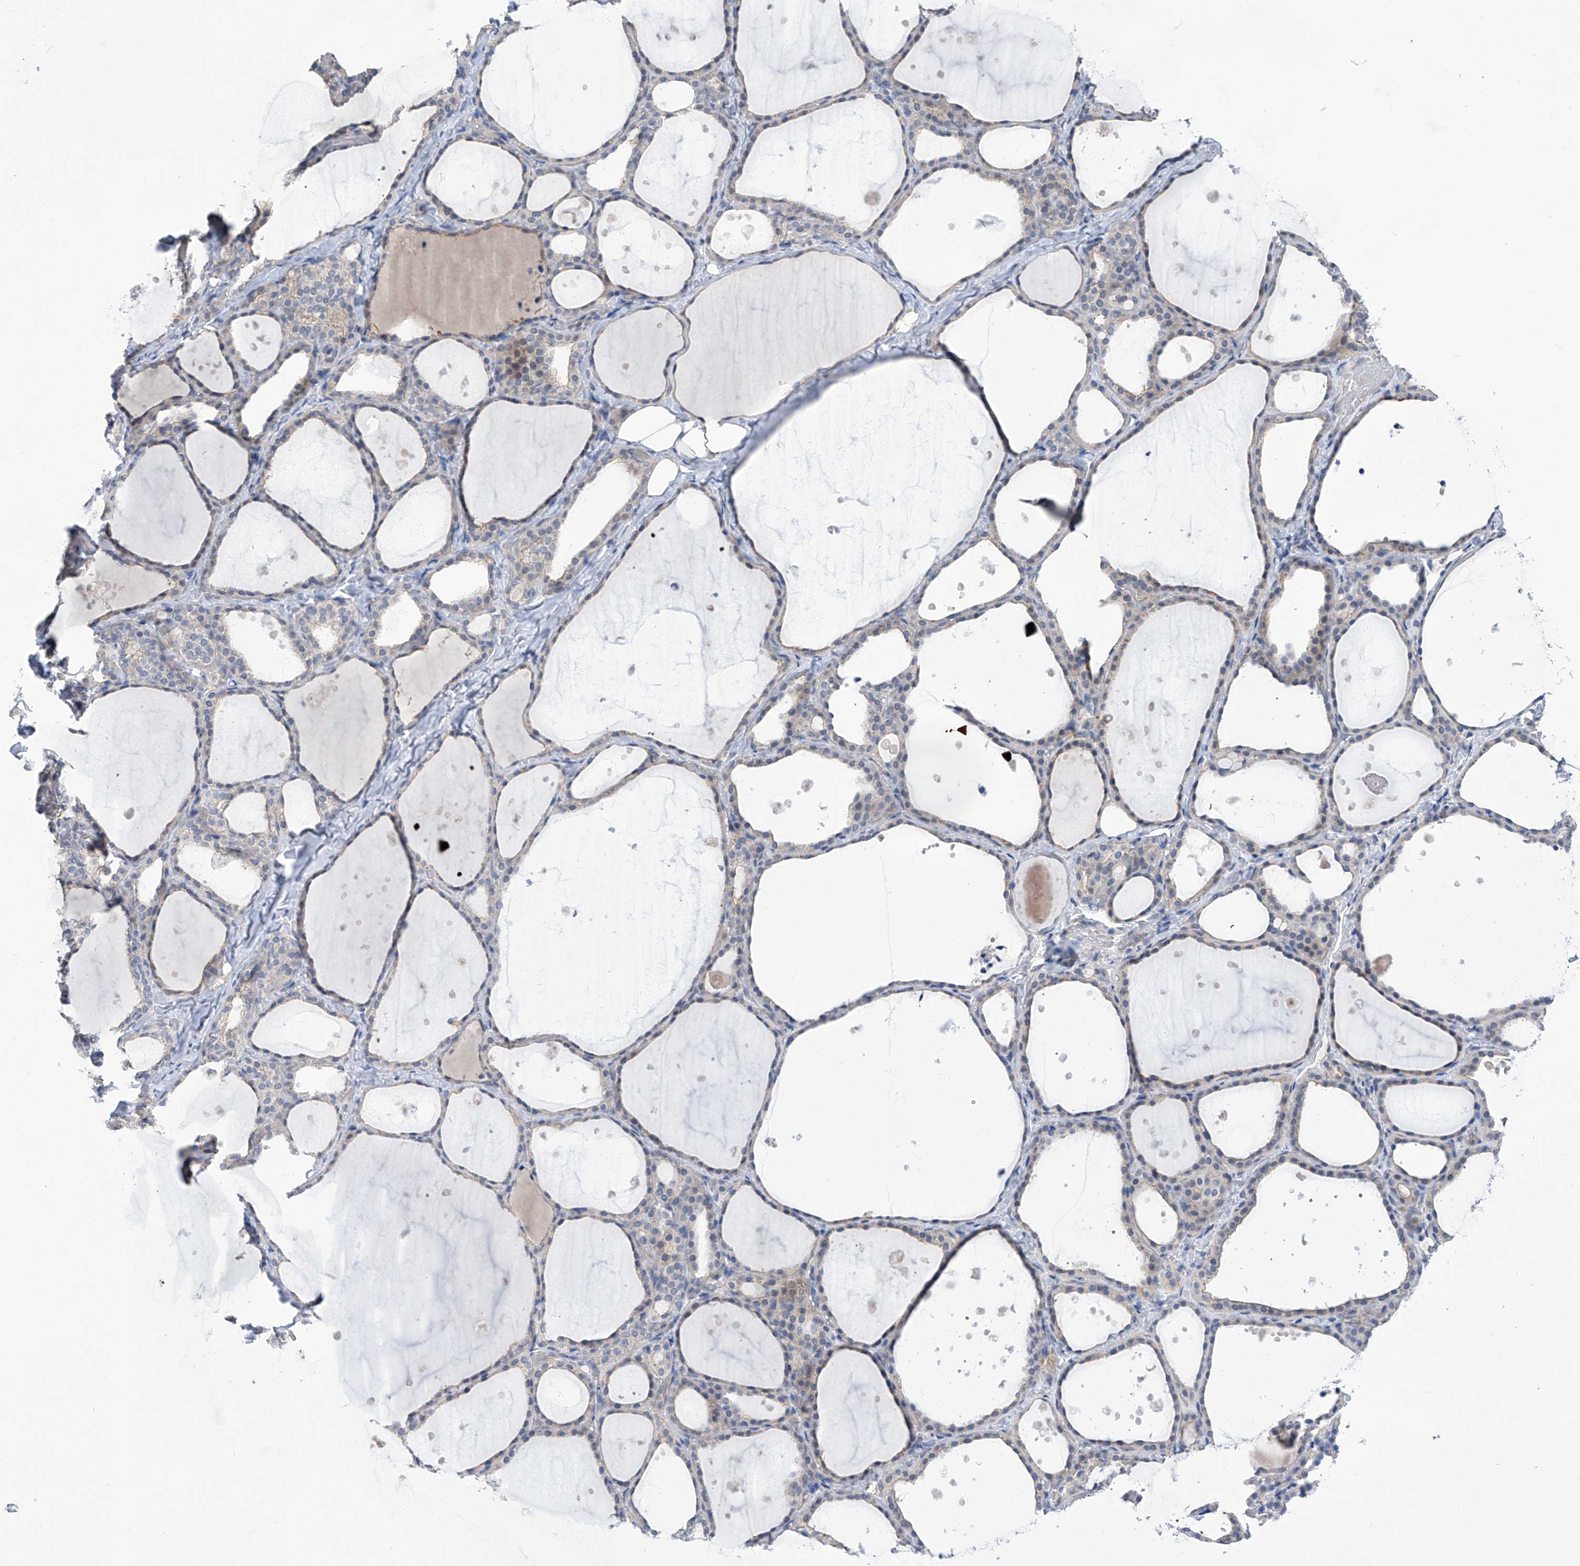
{"staining": {"intensity": "weak", "quantity": "<25%", "location": "cytoplasmic/membranous"}, "tissue": "thyroid gland", "cell_type": "Glandular cells", "image_type": "normal", "snomed": [{"axis": "morphology", "description": "Normal tissue, NOS"}, {"axis": "topography", "description": "Thyroid gland"}], "caption": "Immunohistochemistry of unremarkable thyroid gland exhibits no staining in glandular cells.", "gene": "PGM3", "patient": {"sex": "female", "age": 44}}